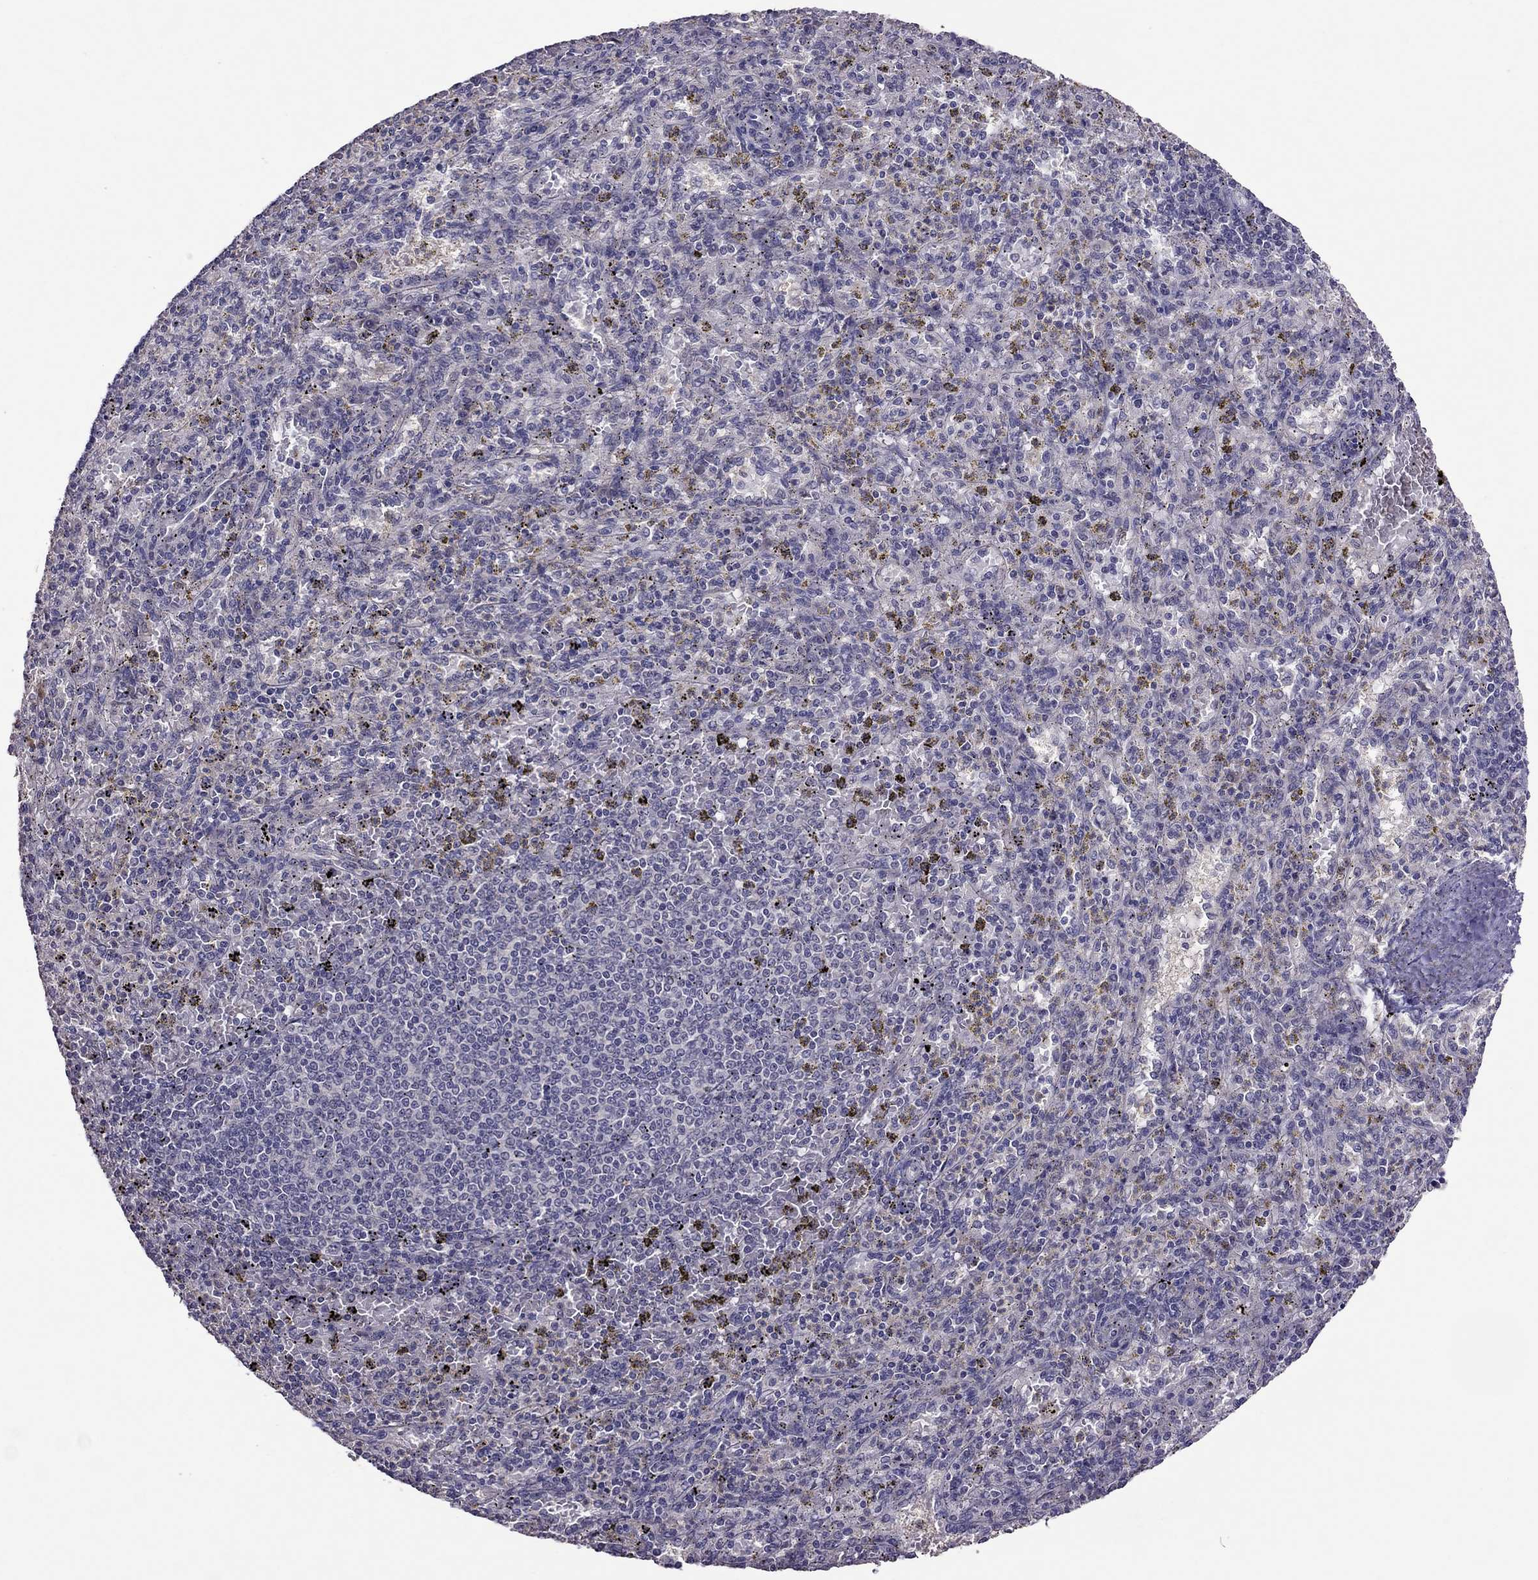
{"staining": {"intensity": "negative", "quantity": "none", "location": "none"}, "tissue": "spleen", "cell_type": "Cells in red pulp", "image_type": "normal", "snomed": [{"axis": "morphology", "description": "Normal tissue, NOS"}, {"axis": "topography", "description": "Spleen"}], "caption": "DAB (3,3'-diaminobenzidine) immunohistochemical staining of benign spleen displays no significant positivity in cells in red pulp.", "gene": "LRRC46", "patient": {"sex": "male", "age": 60}}